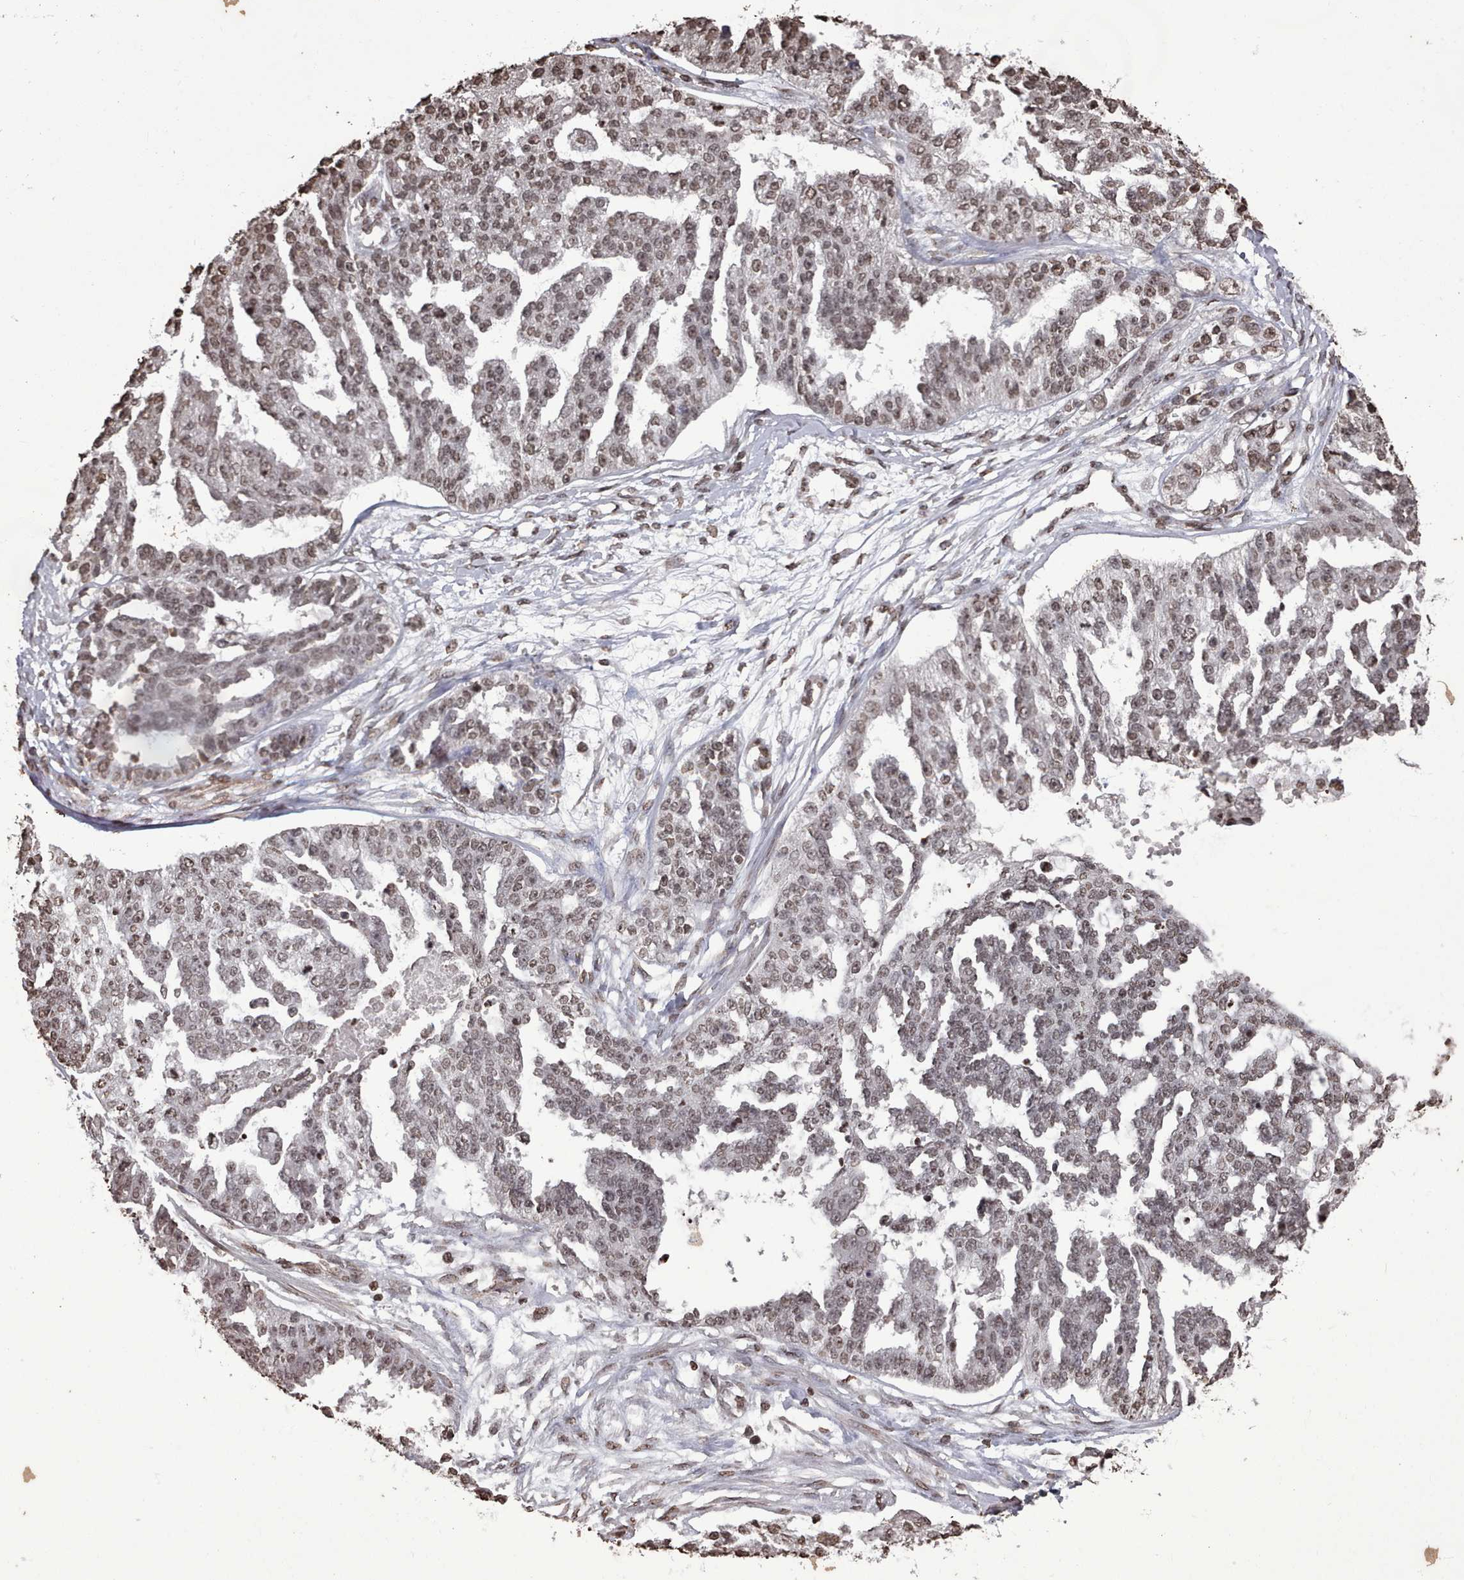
{"staining": {"intensity": "moderate", "quantity": ">75%", "location": "nuclear"}, "tissue": "ovarian cancer", "cell_type": "Tumor cells", "image_type": "cancer", "snomed": [{"axis": "morphology", "description": "Cystadenocarcinoma, serous, NOS"}, {"axis": "topography", "description": "Ovary"}], "caption": "Protein expression analysis of human ovarian cancer reveals moderate nuclear staining in approximately >75% of tumor cells.", "gene": "PLEKHG5", "patient": {"sex": "female", "age": 58}}